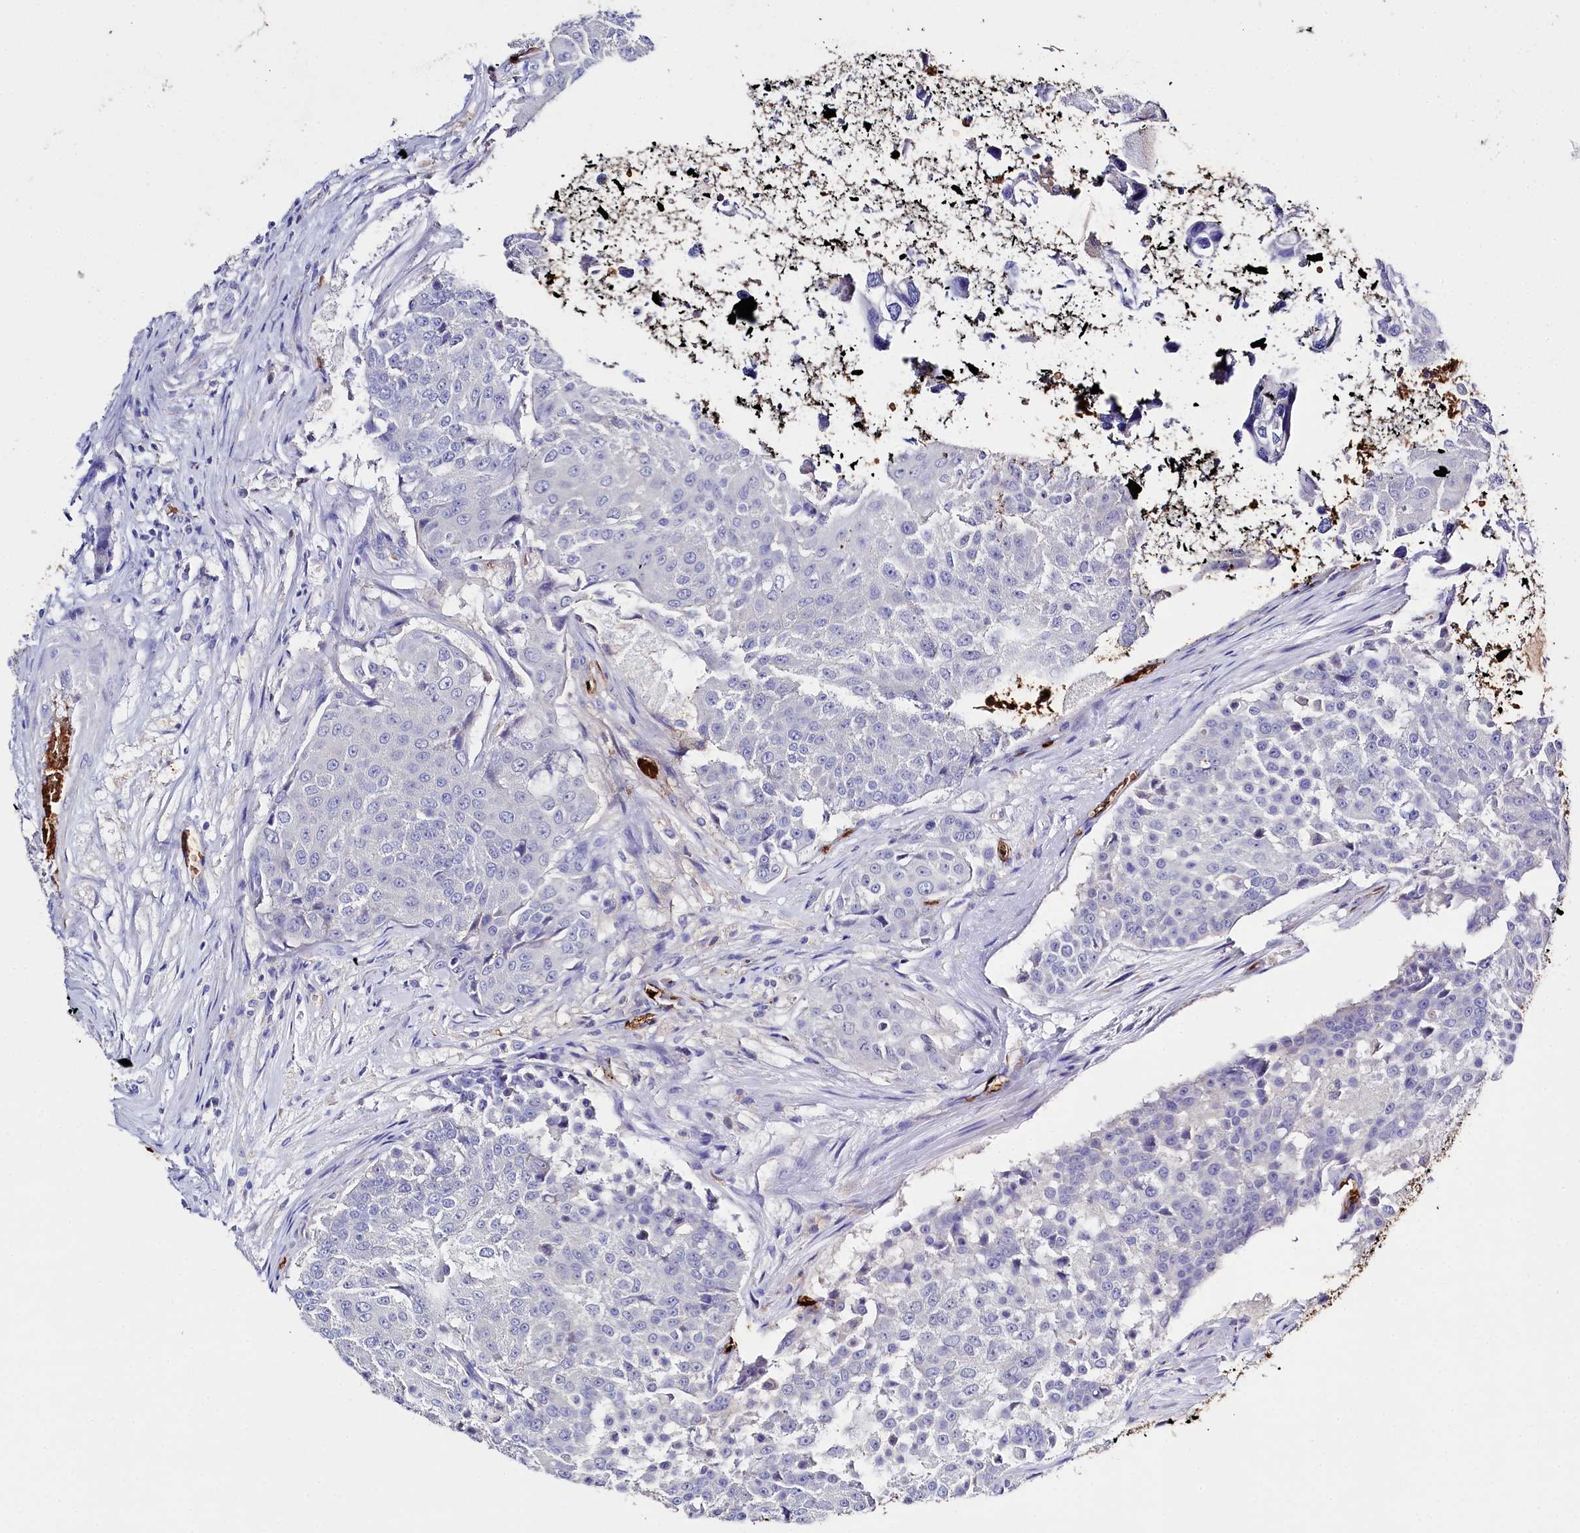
{"staining": {"intensity": "negative", "quantity": "none", "location": "none"}, "tissue": "urothelial cancer", "cell_type": "Tumor cells", "image_type": "cancer", "snomed": [{"axis": "morphology", "description": "Urothelial carcinoma, High grade"}, {"axis": "topography", "description": "Urinary bladder"}], "caption": "High-grade urothelial carcinoma stained for a protein using IHC exhibits no positivity tumor cells.", "gene": "RPUSD3", "patient": {"sex": "female", "age": 63}}